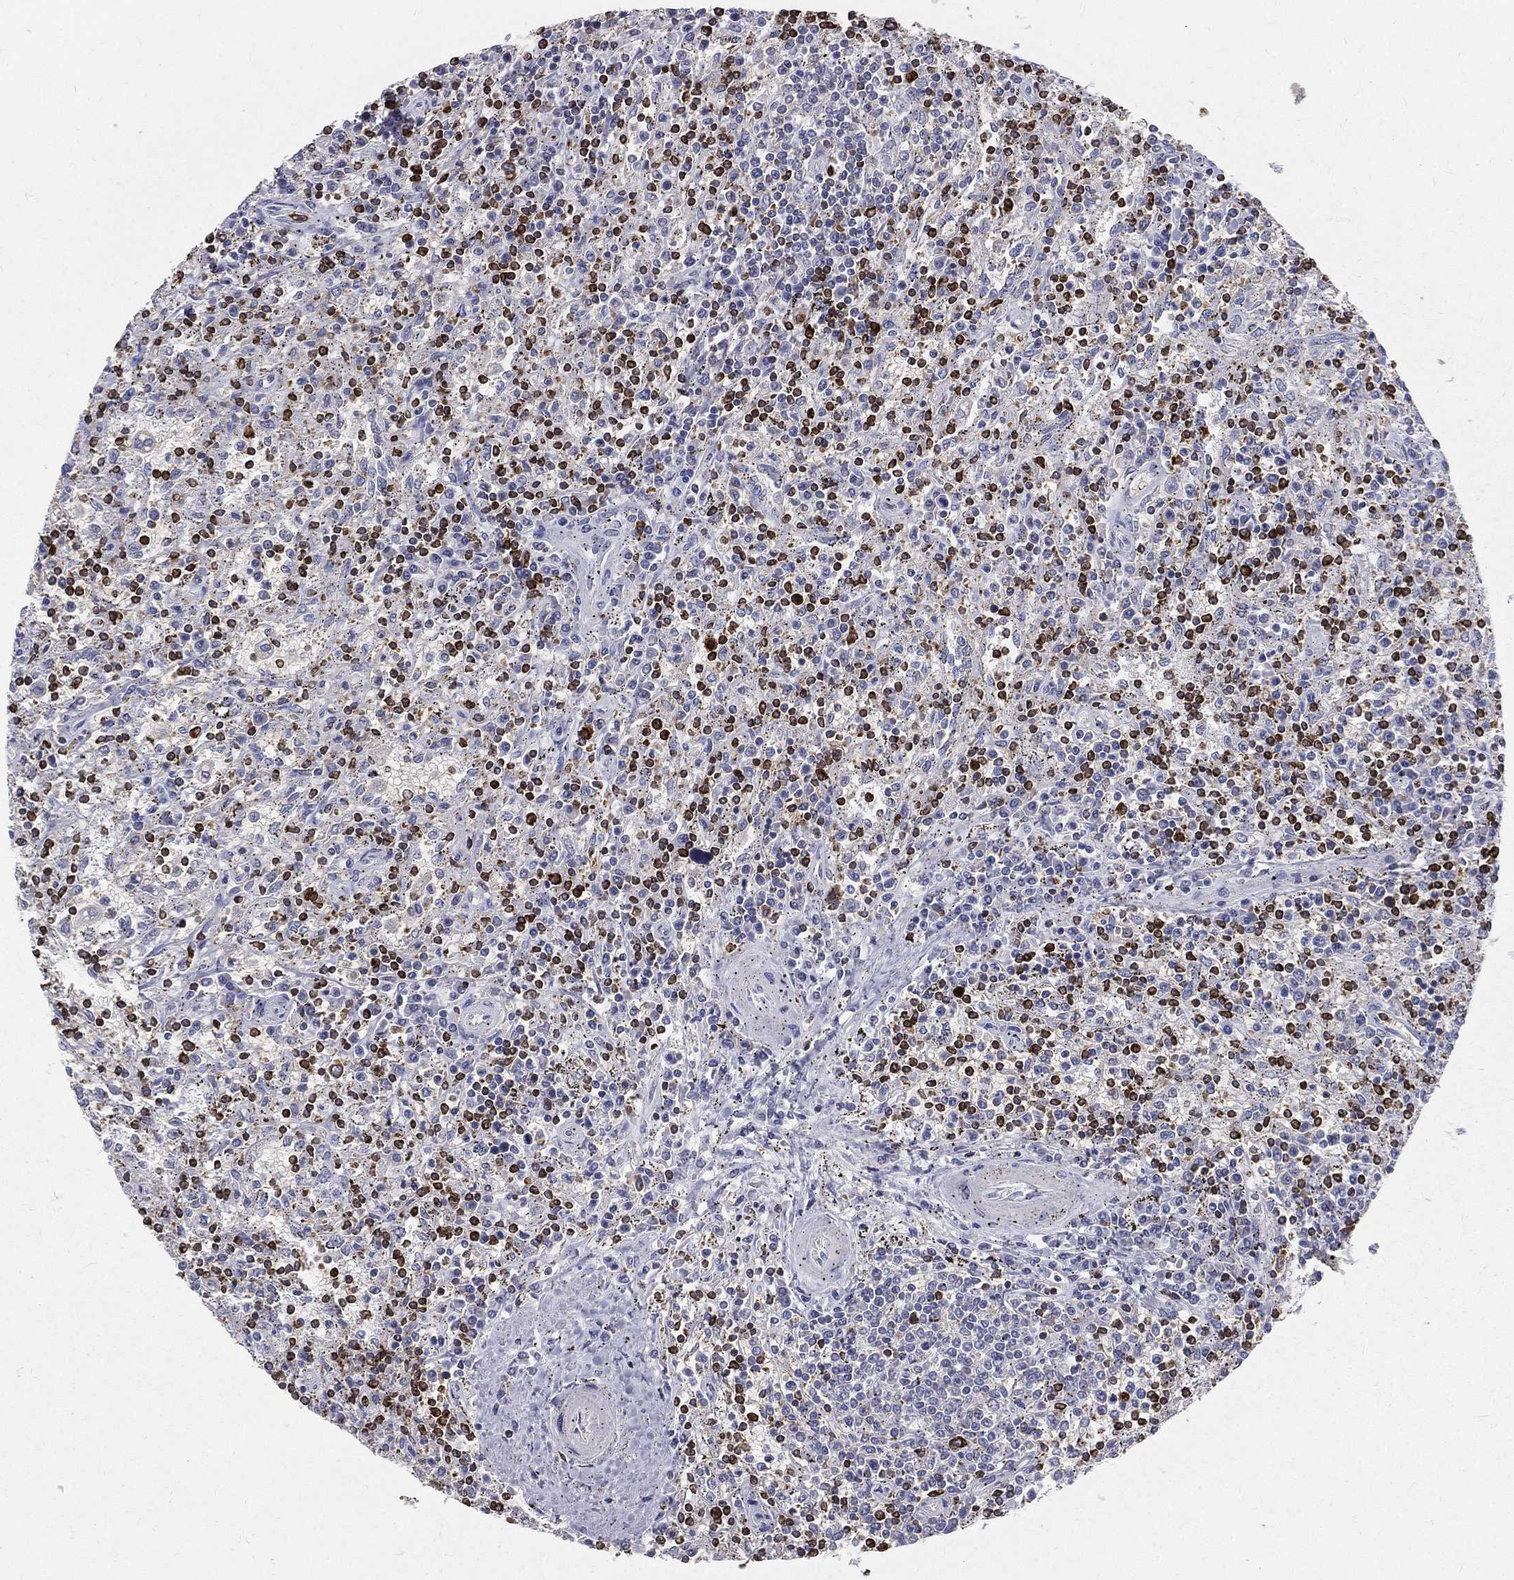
{"staining": {"intensity": "negative", "quantity": "none", "location": "none"}, "tissue": "lymphoma", "cell_type": "Tumor cells", "image_type": "cancer", "snomed": [{"axis": "morphology", "description": "Malignant lymphoma, non-Hodgkin's type, Low grade"}, {"axis": "topography", "description": "Spleen"}], "caption": "Tumor cells are negative for brown protein staining in malignant lymphoma, non-Hodgkin's type (low-grade). The staining is performed using DAB brown chromogen with nuclei counter-stained in using hematoxylin.", "gene": "CTSW", "patient": {"sex": "male", "age": 62}}